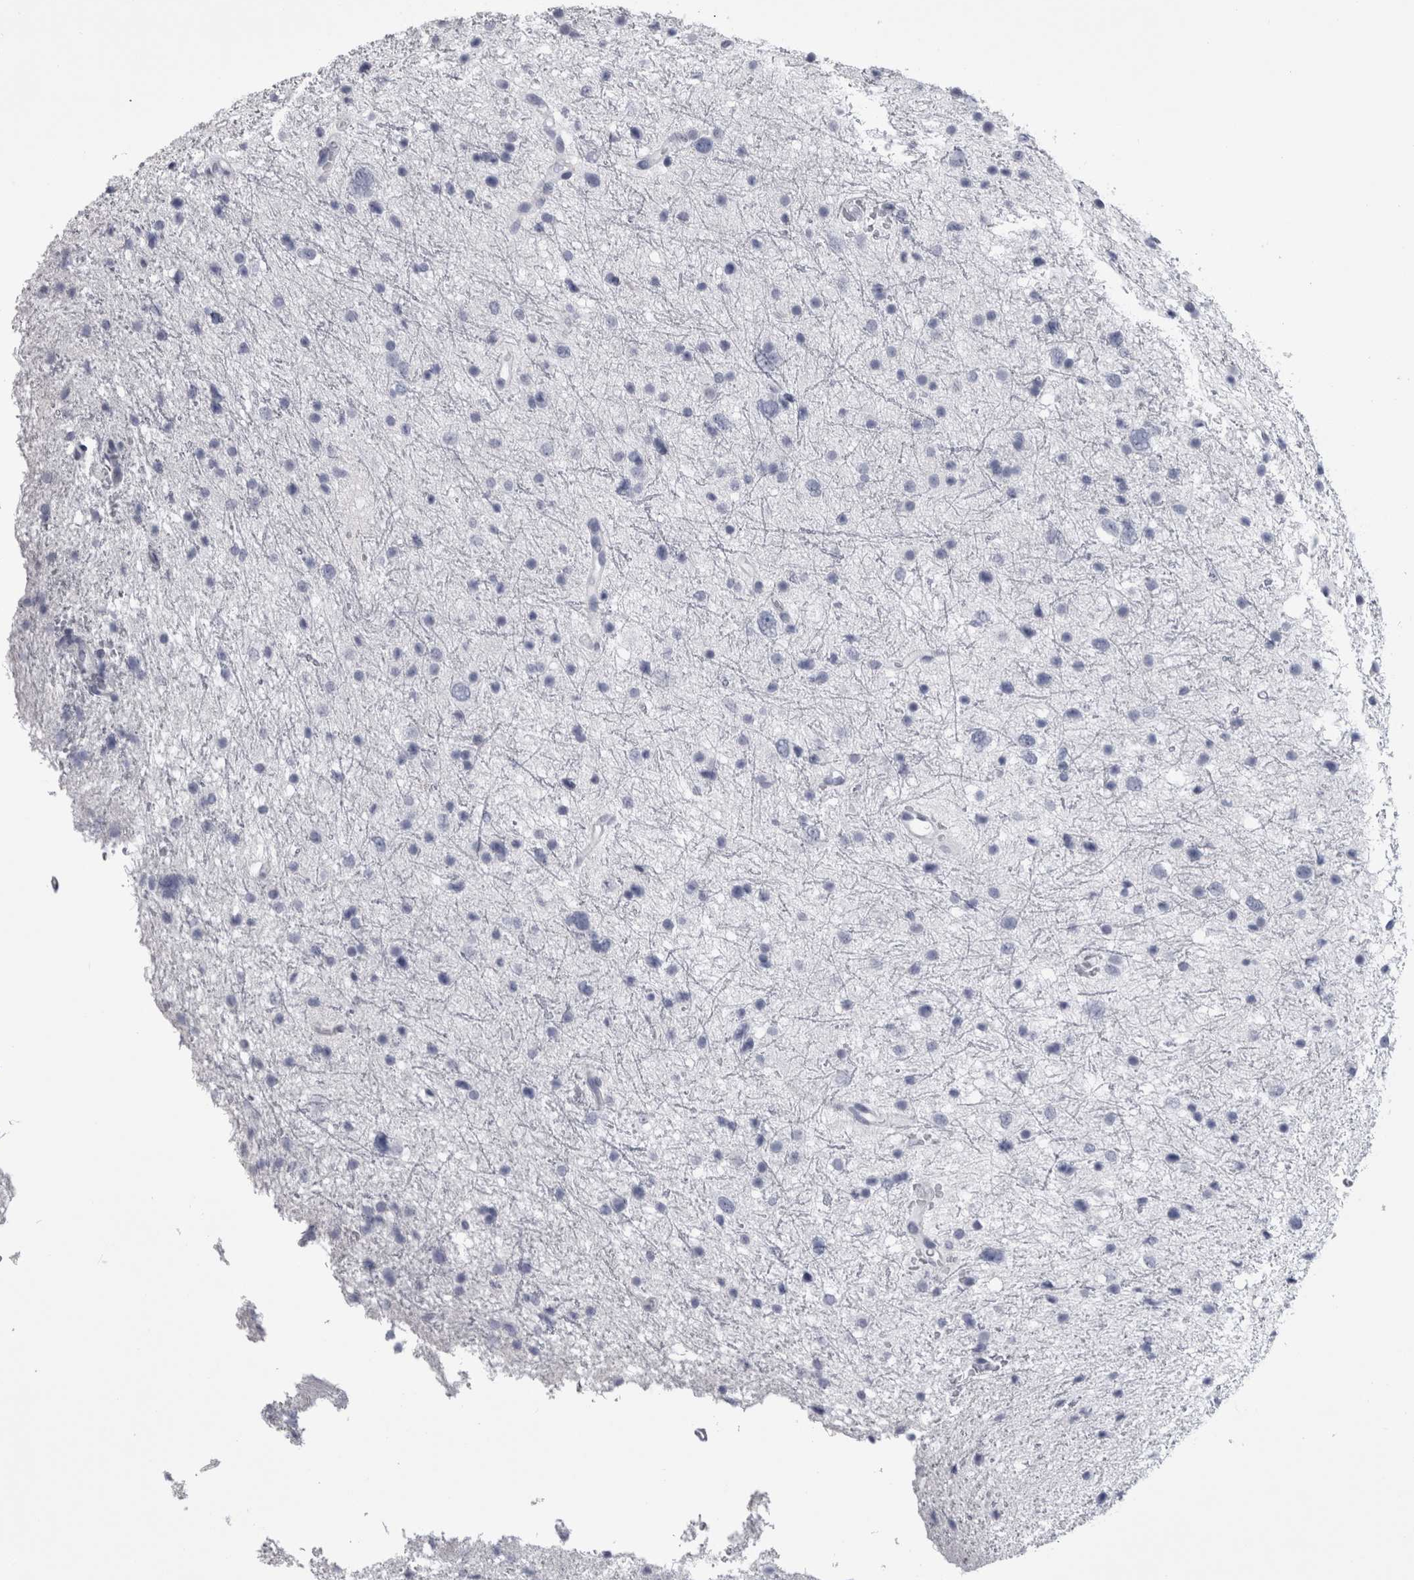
{"staining": {"intensity": "negative", "quantity": "none", "location": "none"}, "tissue": "glioma", "cell_type": "Tumor cells", "image_type": "cancer", "snomed": [{"axis": "morphology", "description": "Glioma, malignant, Low grade"}, {"axis": "topography", "description": "Brain"}], "caption": "A high-resolution micrograph shows immunohistochemistry (IHC) staining of malignant glioma (low-grade), which displays no significant positivity in tumor cells.", "gene": "AFMID", "patient": {"sex": "female", "age": 37}}